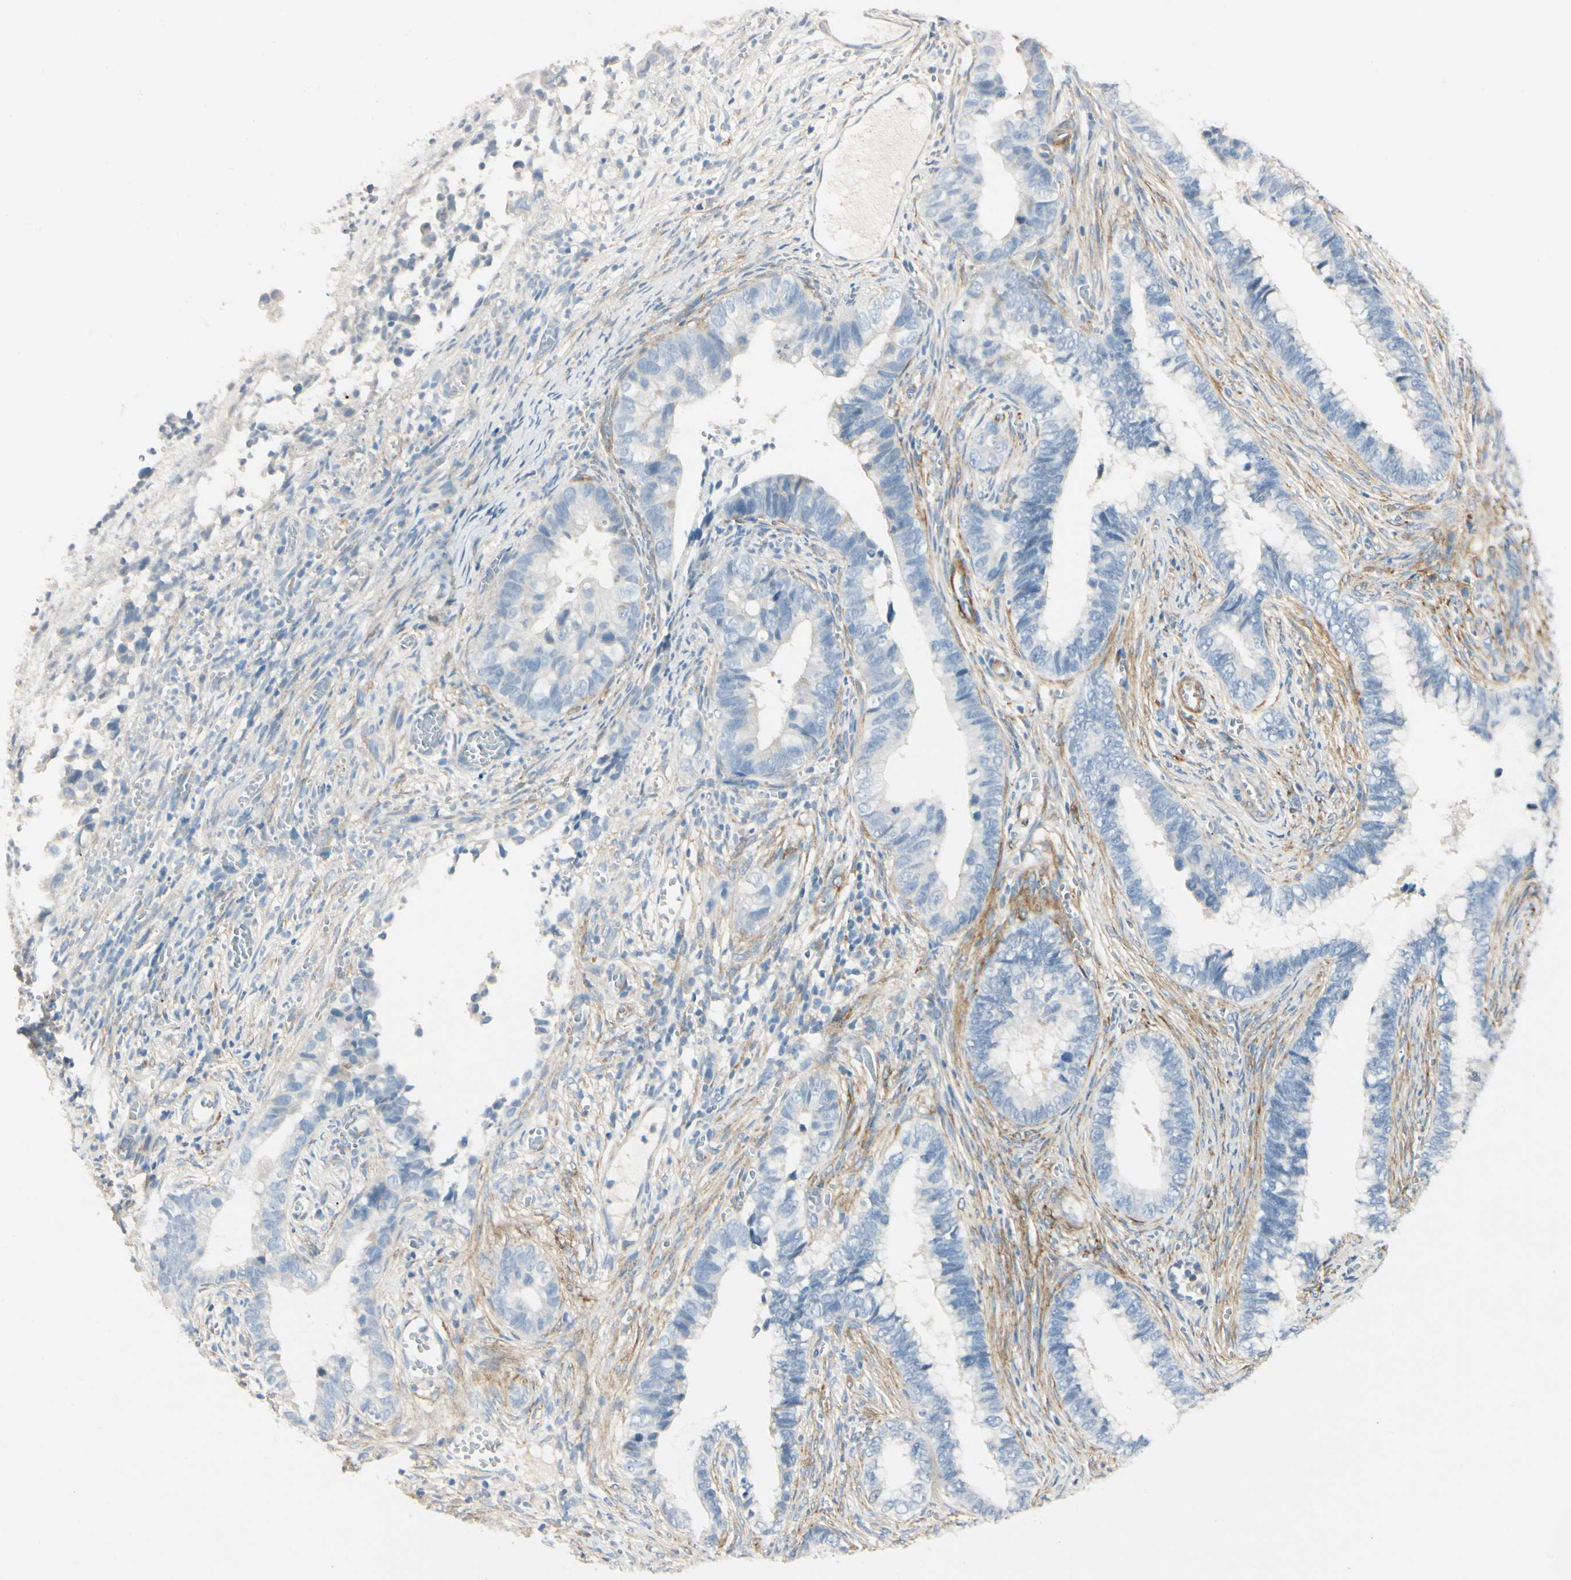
{"staining": {"intensity": "negative", "quantity": "none", "location": "none"}, "tissue": "cervical cancer", "cell_type": "Tumor cells", "image_type": "cancer", "snomed": [{"axis": "morphology", "description": "Adenocarcinoma, NOS"}, {"axis": "topography", "description": "Cervix"}], "caption": "Tumor cells are negative for protein expression in human cervical cancer. (Stains: DAB (3,3'-diaminobenzidine) immunohistochemistry with hematoxylin counter stain, Microscopy: brightfield microscopy at high magnification).", "gene": "AMPH", "patient": {"sex": "female", "age": 44}}